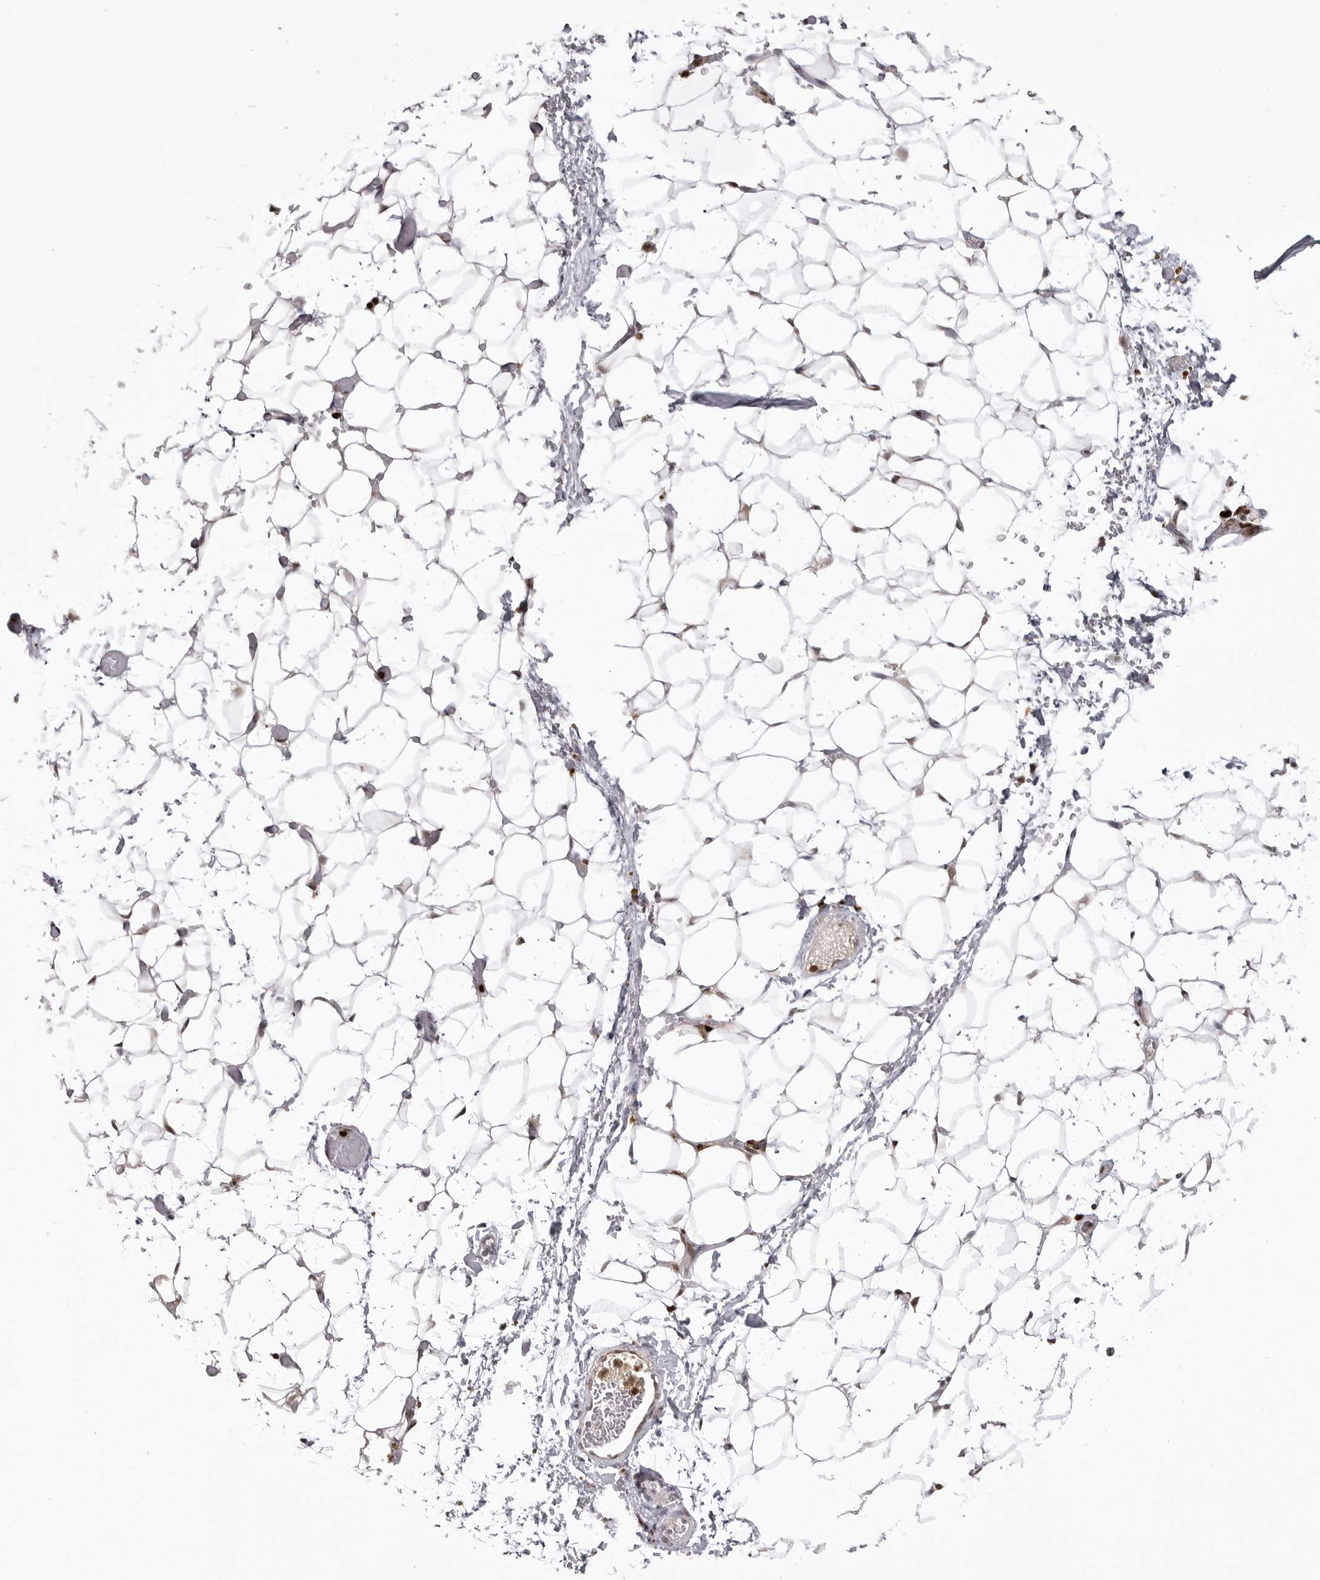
{"staining": {"intensity": "negative", "quantity": "none", "location": "none"}, "tissue": "adipose tissue", "cell_type": "Adipocytes", "image_type": "normal", "snomed": [{"axis": "morphology", "description": "Normal tissue, NOS"}, {"axis": "topography", "description": "Kidney"}, {"axis": "topography", "description": "Peripheral nerve tissue"}], "caption": "An immunohistochemistry (IHC) histopathology image of normal adipose tissue is shown. There is no staining in adipocytes of adipose tissue.", "gene": "PTK2B", "patient": {"sex": "male", "age": 7}}